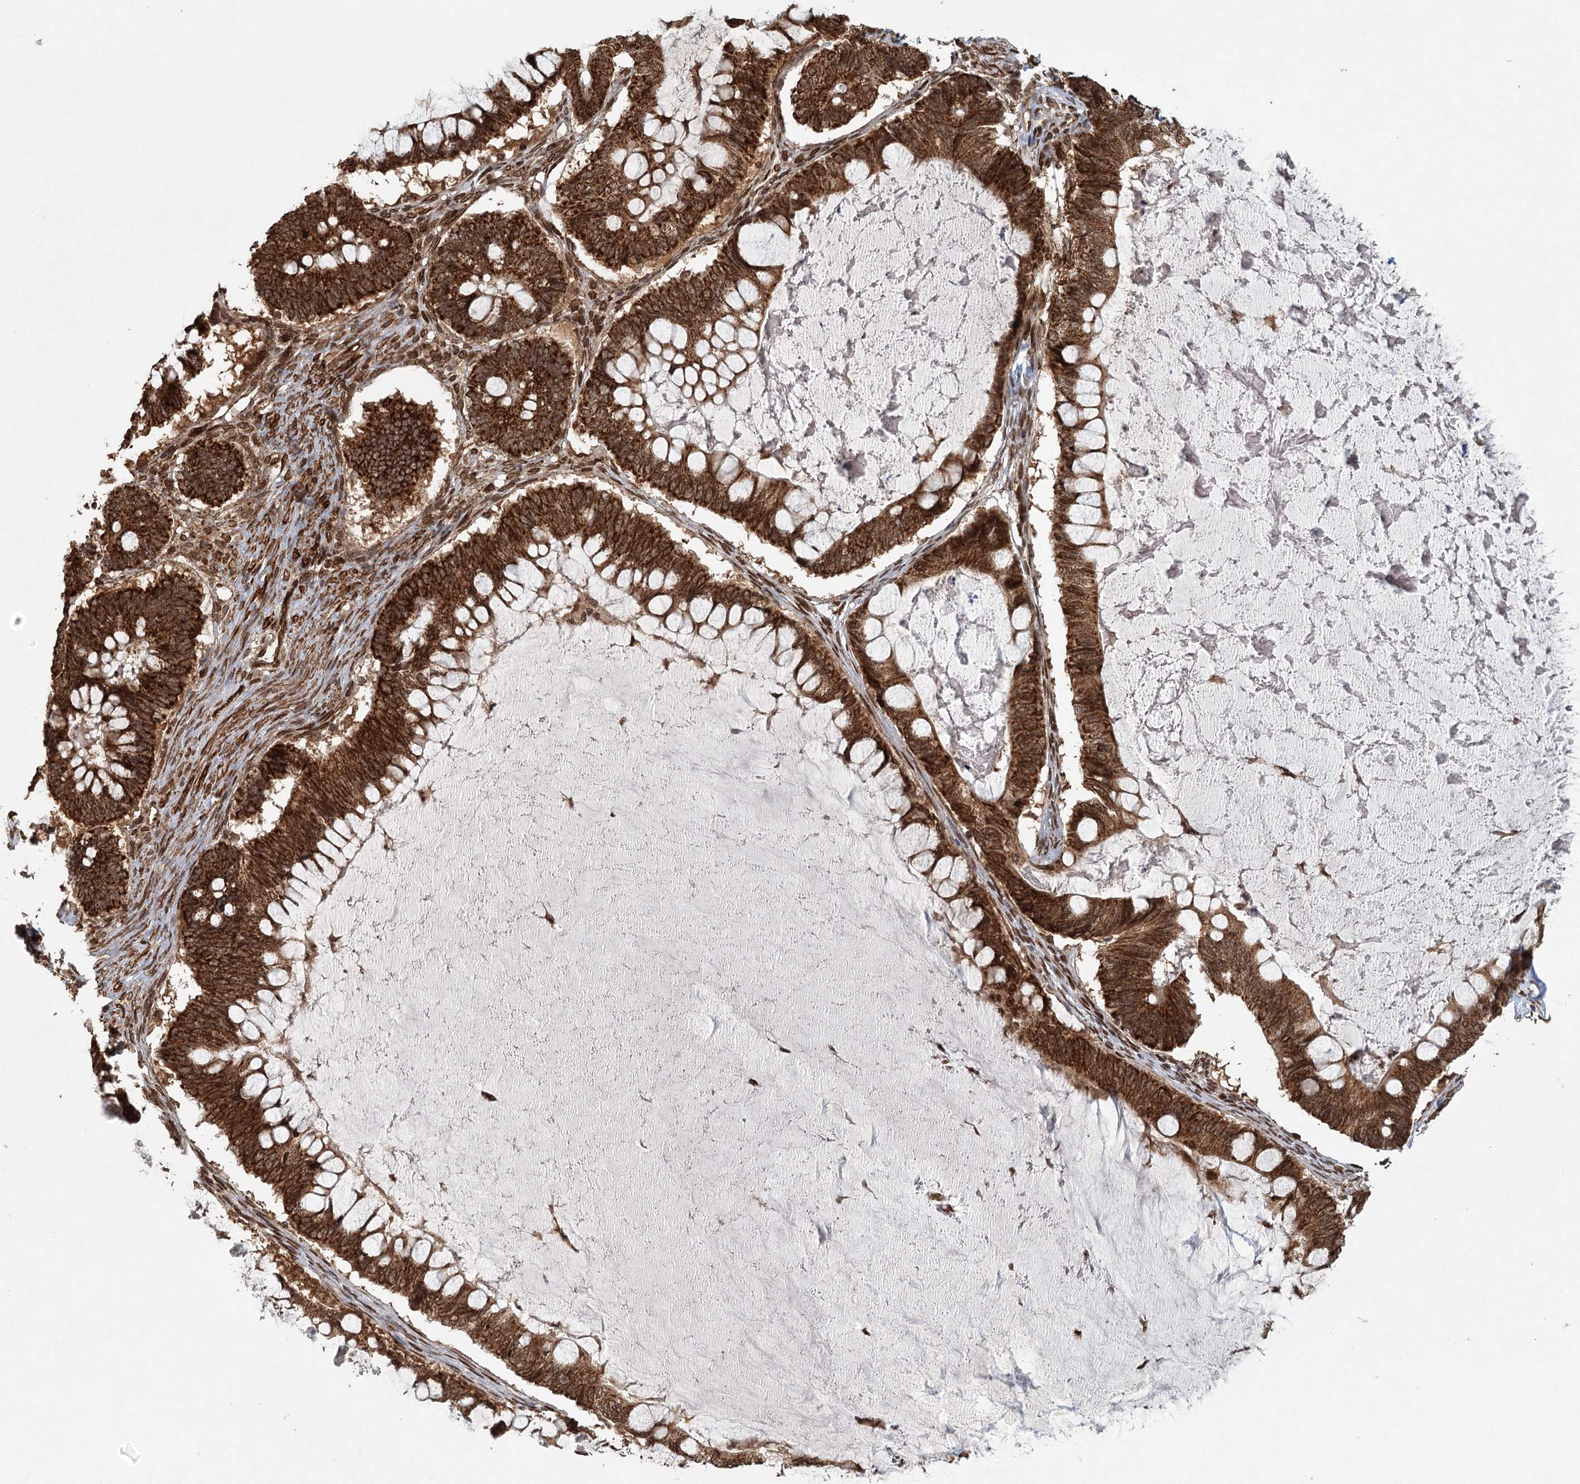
{"staining": {"intensity": "strong", "quantity": ">75%", "location": "cytoplasmic/membranous"}, "tissue": "ovarian cancer", "cell_type": "Tumor cells", "image_type": "cancer", "snomed": [{"axis": "morphology", "description": "Cystadenocarcinoma, mucinous, NOS"}, {"axis": "topography", "description": "Ovary"}], "caption": "Mucinous cystadenocarcinoma (ovarian) stained with a brown dye shows strong cytoplasmic/membranous positive positivity in about >75% of tumor cells.", "gene": "BCKDHA", "patient": {"sex": "female", "age": 61}}